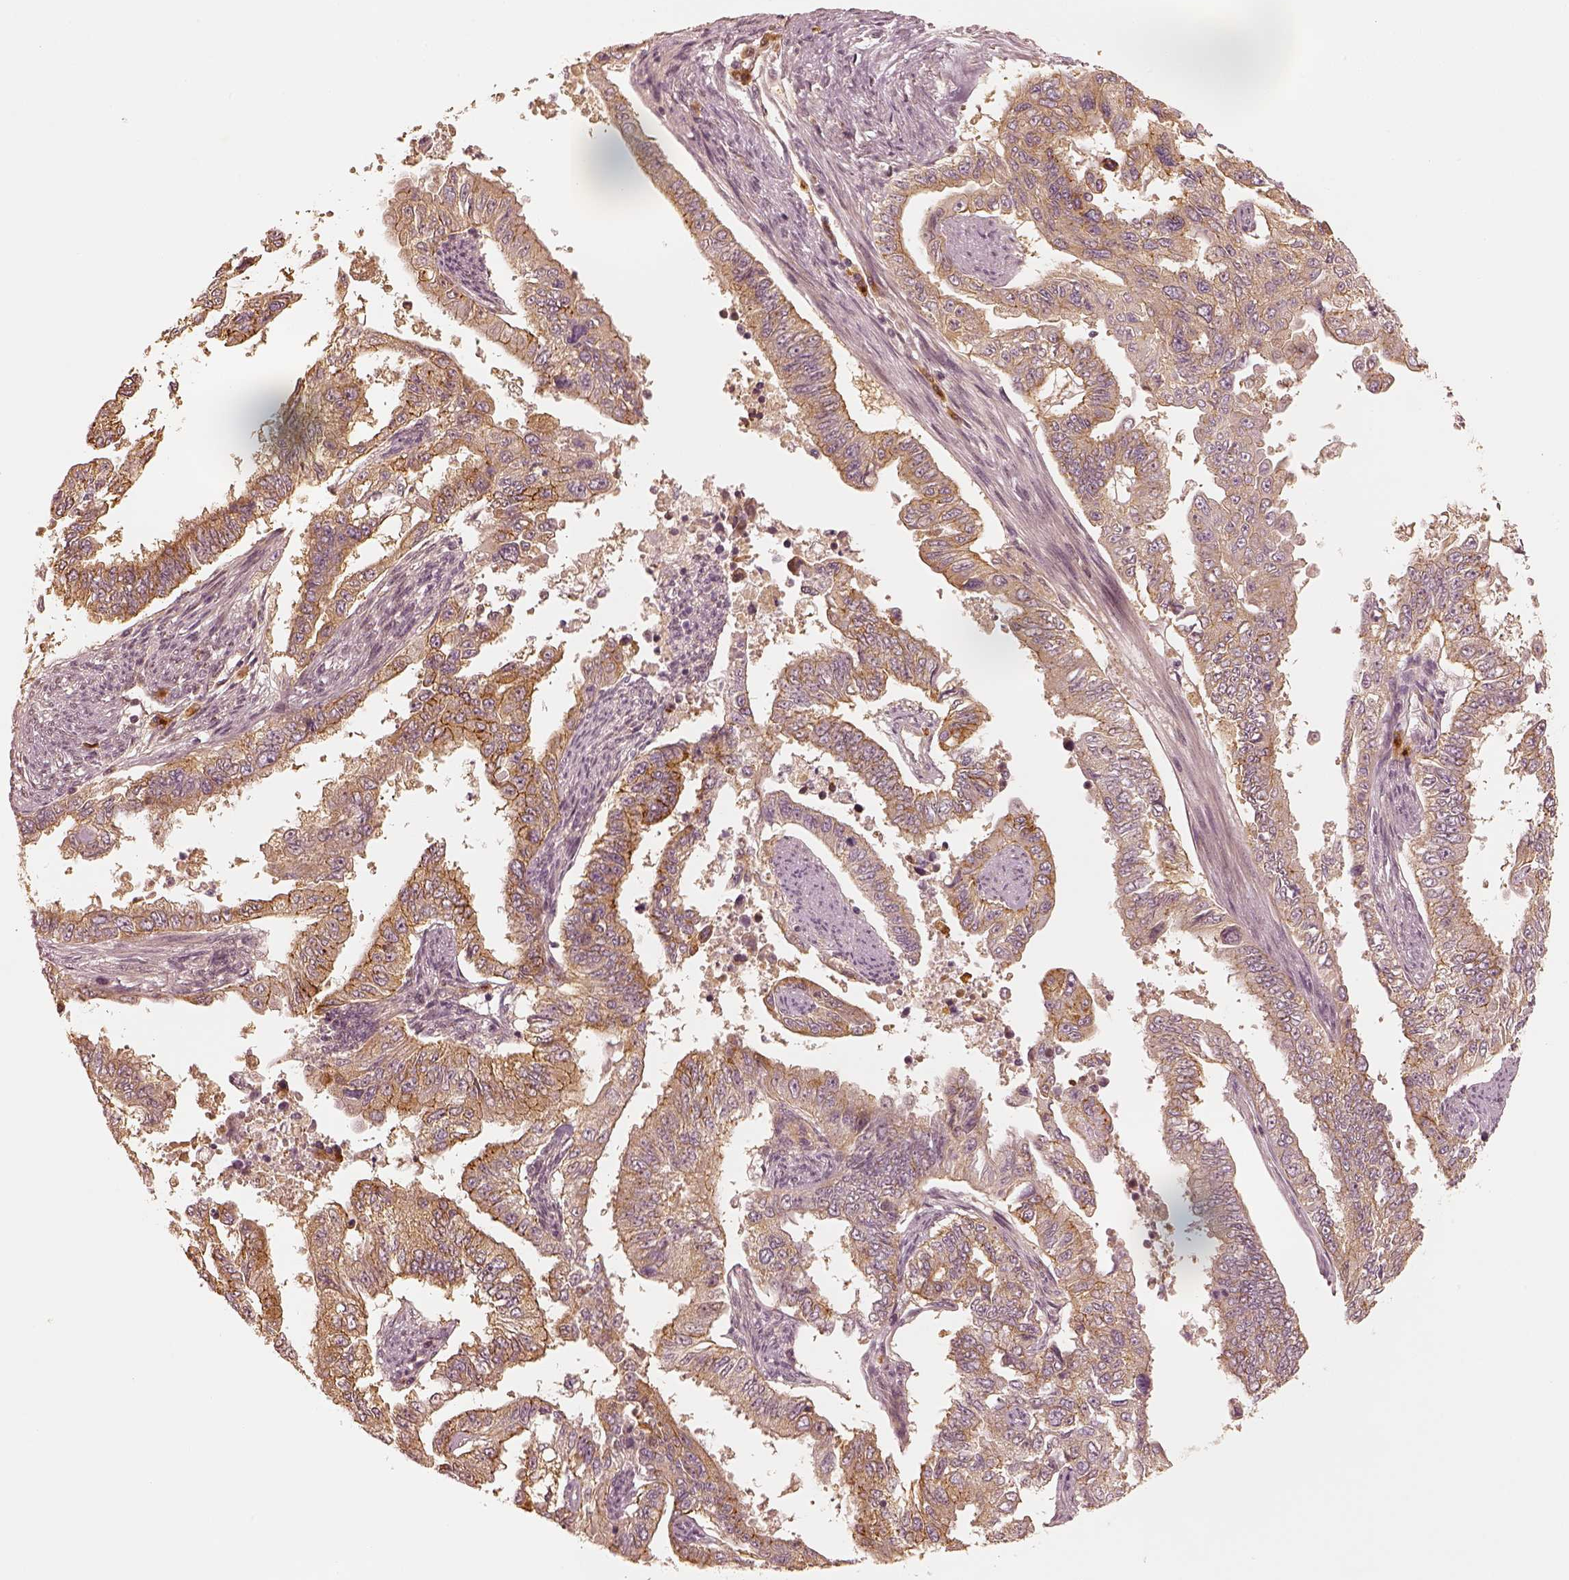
{"staining": {"intensity": "weak", "quantity": ">75%", "location": "cytoplasmic/membranous"}, "tissue": "endometrial cancer", "cell_type": "Tumor cells", "image_type": "cancer", "snomed": [{"axis": "morphology", "description": "Adenocarcinoma, NOS"}, {"axis": "topography", "description": "Uterus"}], "caption": "Protein staining demonstrates weak cytoplasmic/membranous staining in about >75% of tumor cells in endometrial adenocarcinoma. Nuclei are stained in blue.", "gene": "GORASP2", "patient": {"sex": "female", "age": 59}}